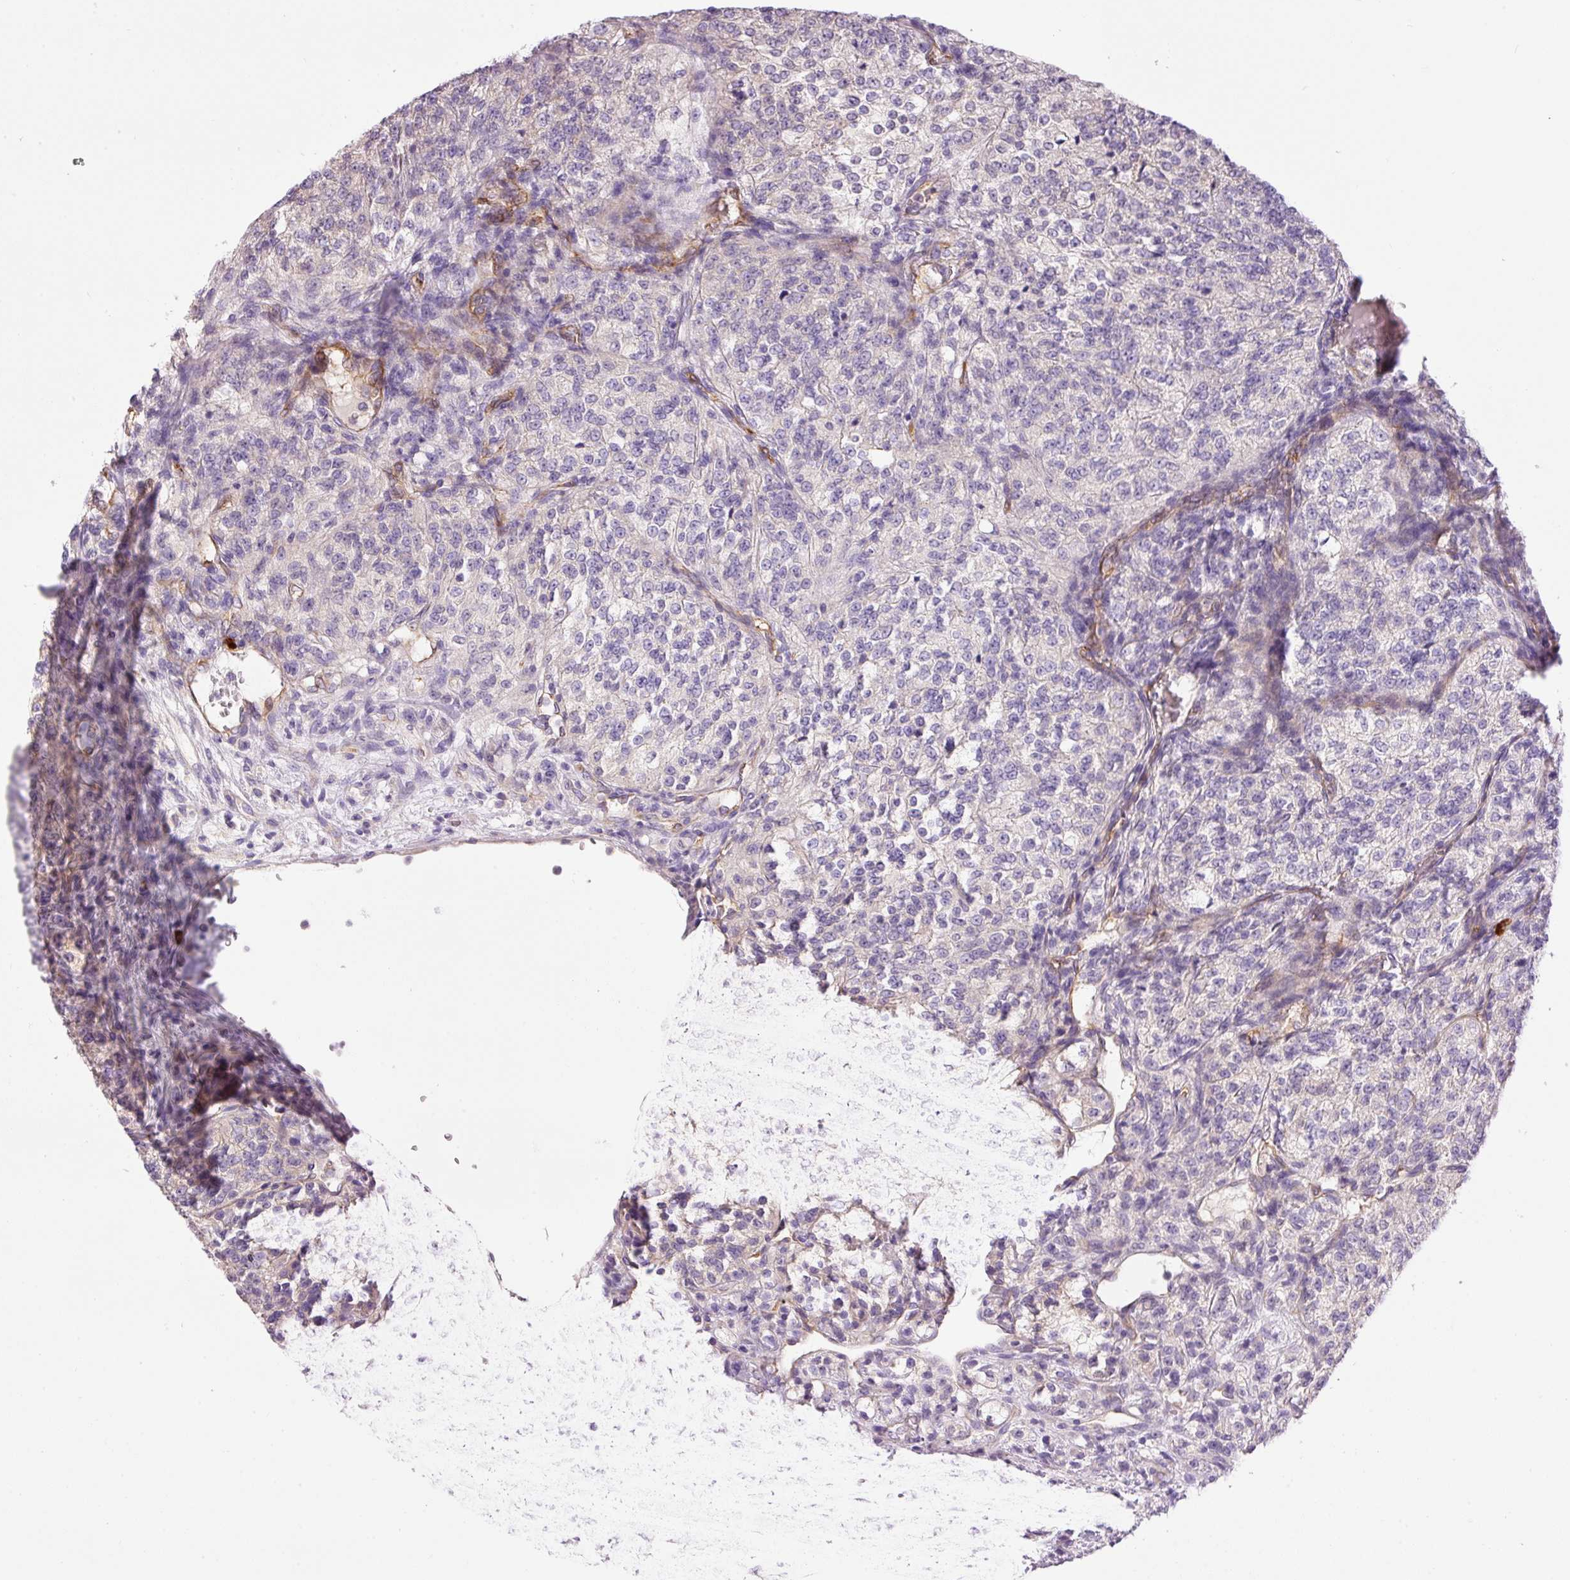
{"staining": {"intensity": "negative", "quantity": "none", "location": "none"}, "tissue": "renal cancer", "cell_type": "Tumor cells", "image_type": "cancer", "snomed": [{"axis": "morphology", "description": "Adenocarcinoma, NOS"}, {"axis": "topography", "description": "Kidney"}], "caption": "A photomicrograph of renal cancer stained for a protein displays no brown staining in tumor cells.", "gene": "PNPLA5", "patient": {"sex": "female", "age": 63}}